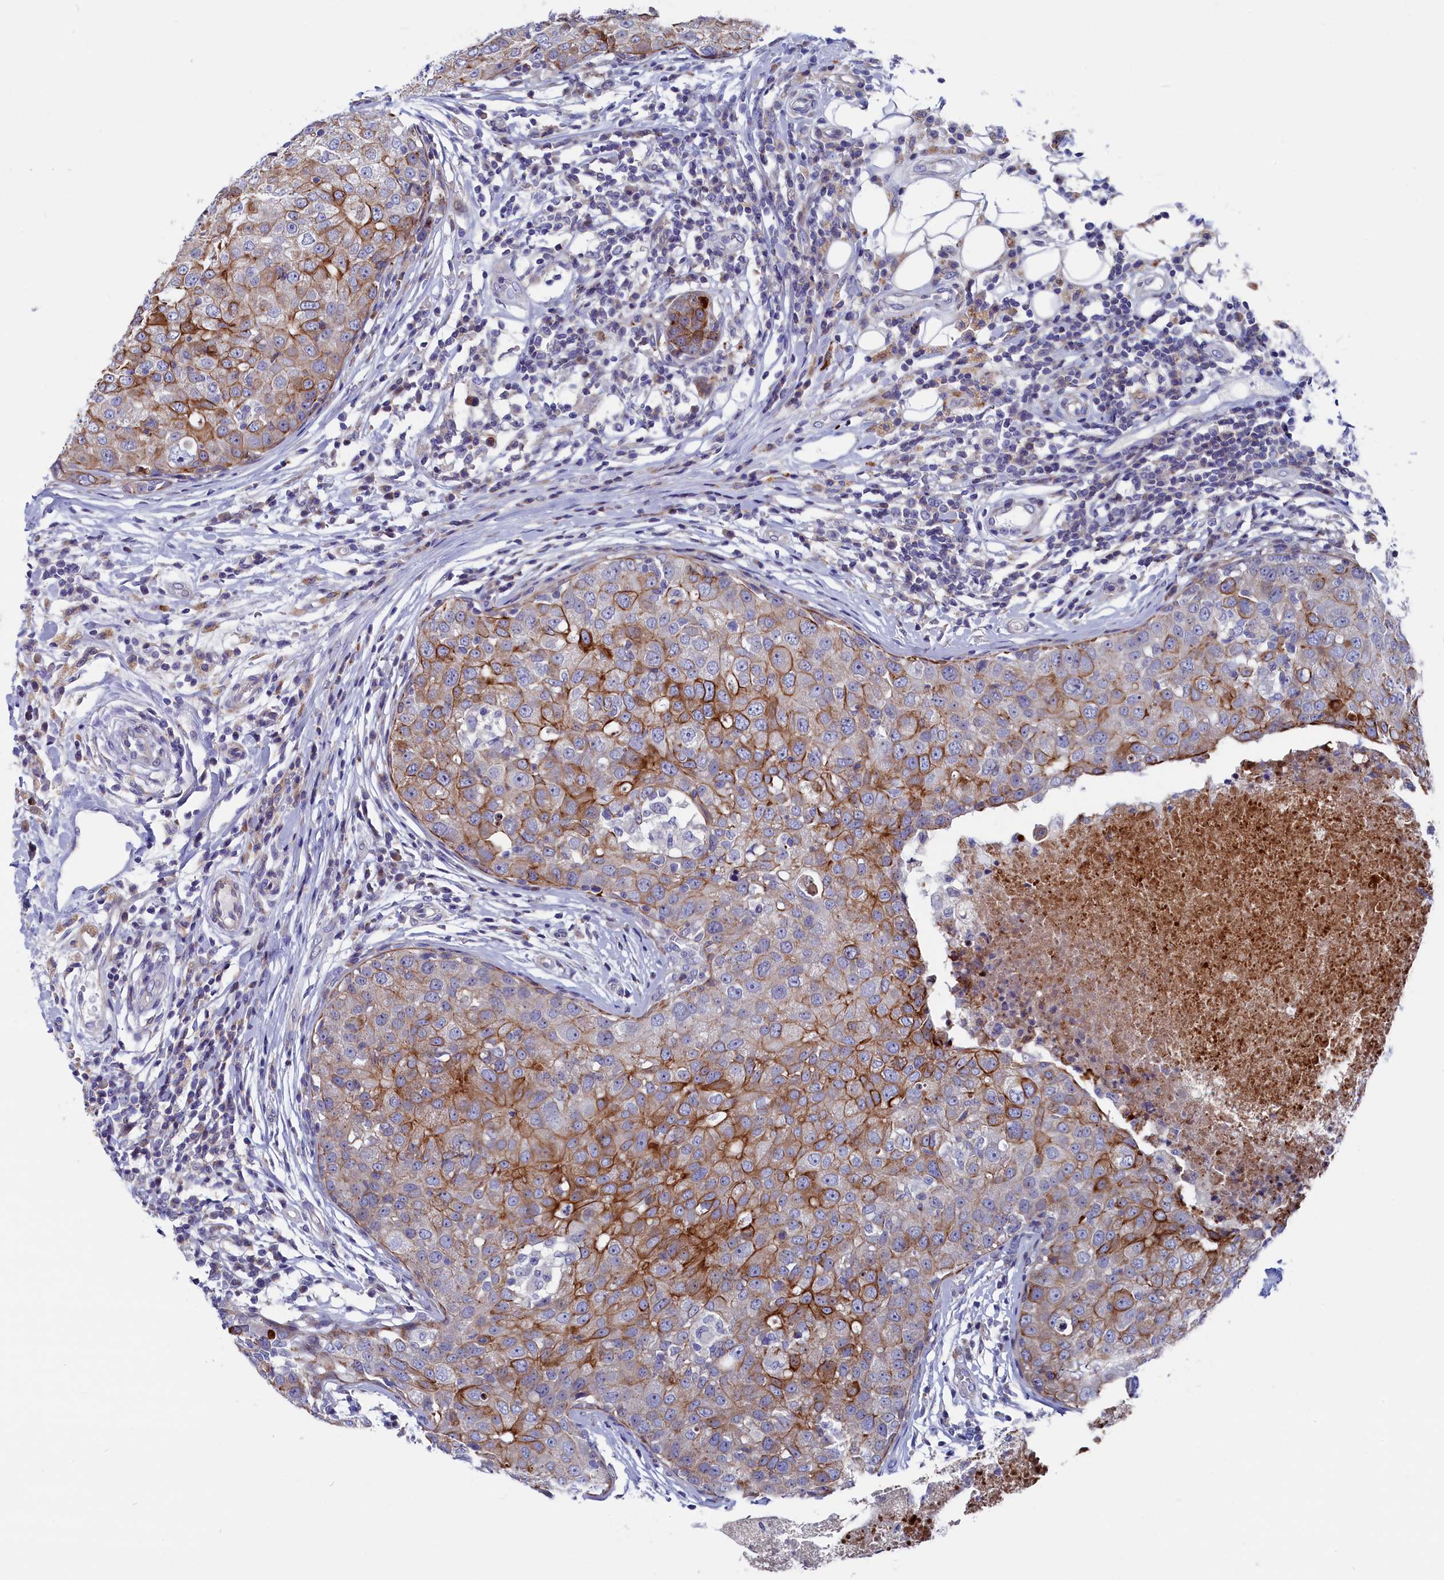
{"staining": {"intensity": "moderate", "quantity": ">75%", "location": "cytoplasmic/membranous"}, "tissue": "breast cancer", "cell_type": "Tumor cells", "image_type": "cancer", "snomed": [{"axis": "morphology", "description": "Duct carcinoma"}, {"axis": "topography", "description": "Breast"}], "caption": "DAB (3,3'-diaminobenzidine) immunohistochemical staining of human breast cancer demonstrates moderate cytoplasmic/membranous protein positivity in about >75% of tumor cells.", "gene": "NUDT7", "patient": {"sex": "female", "age": 27}}